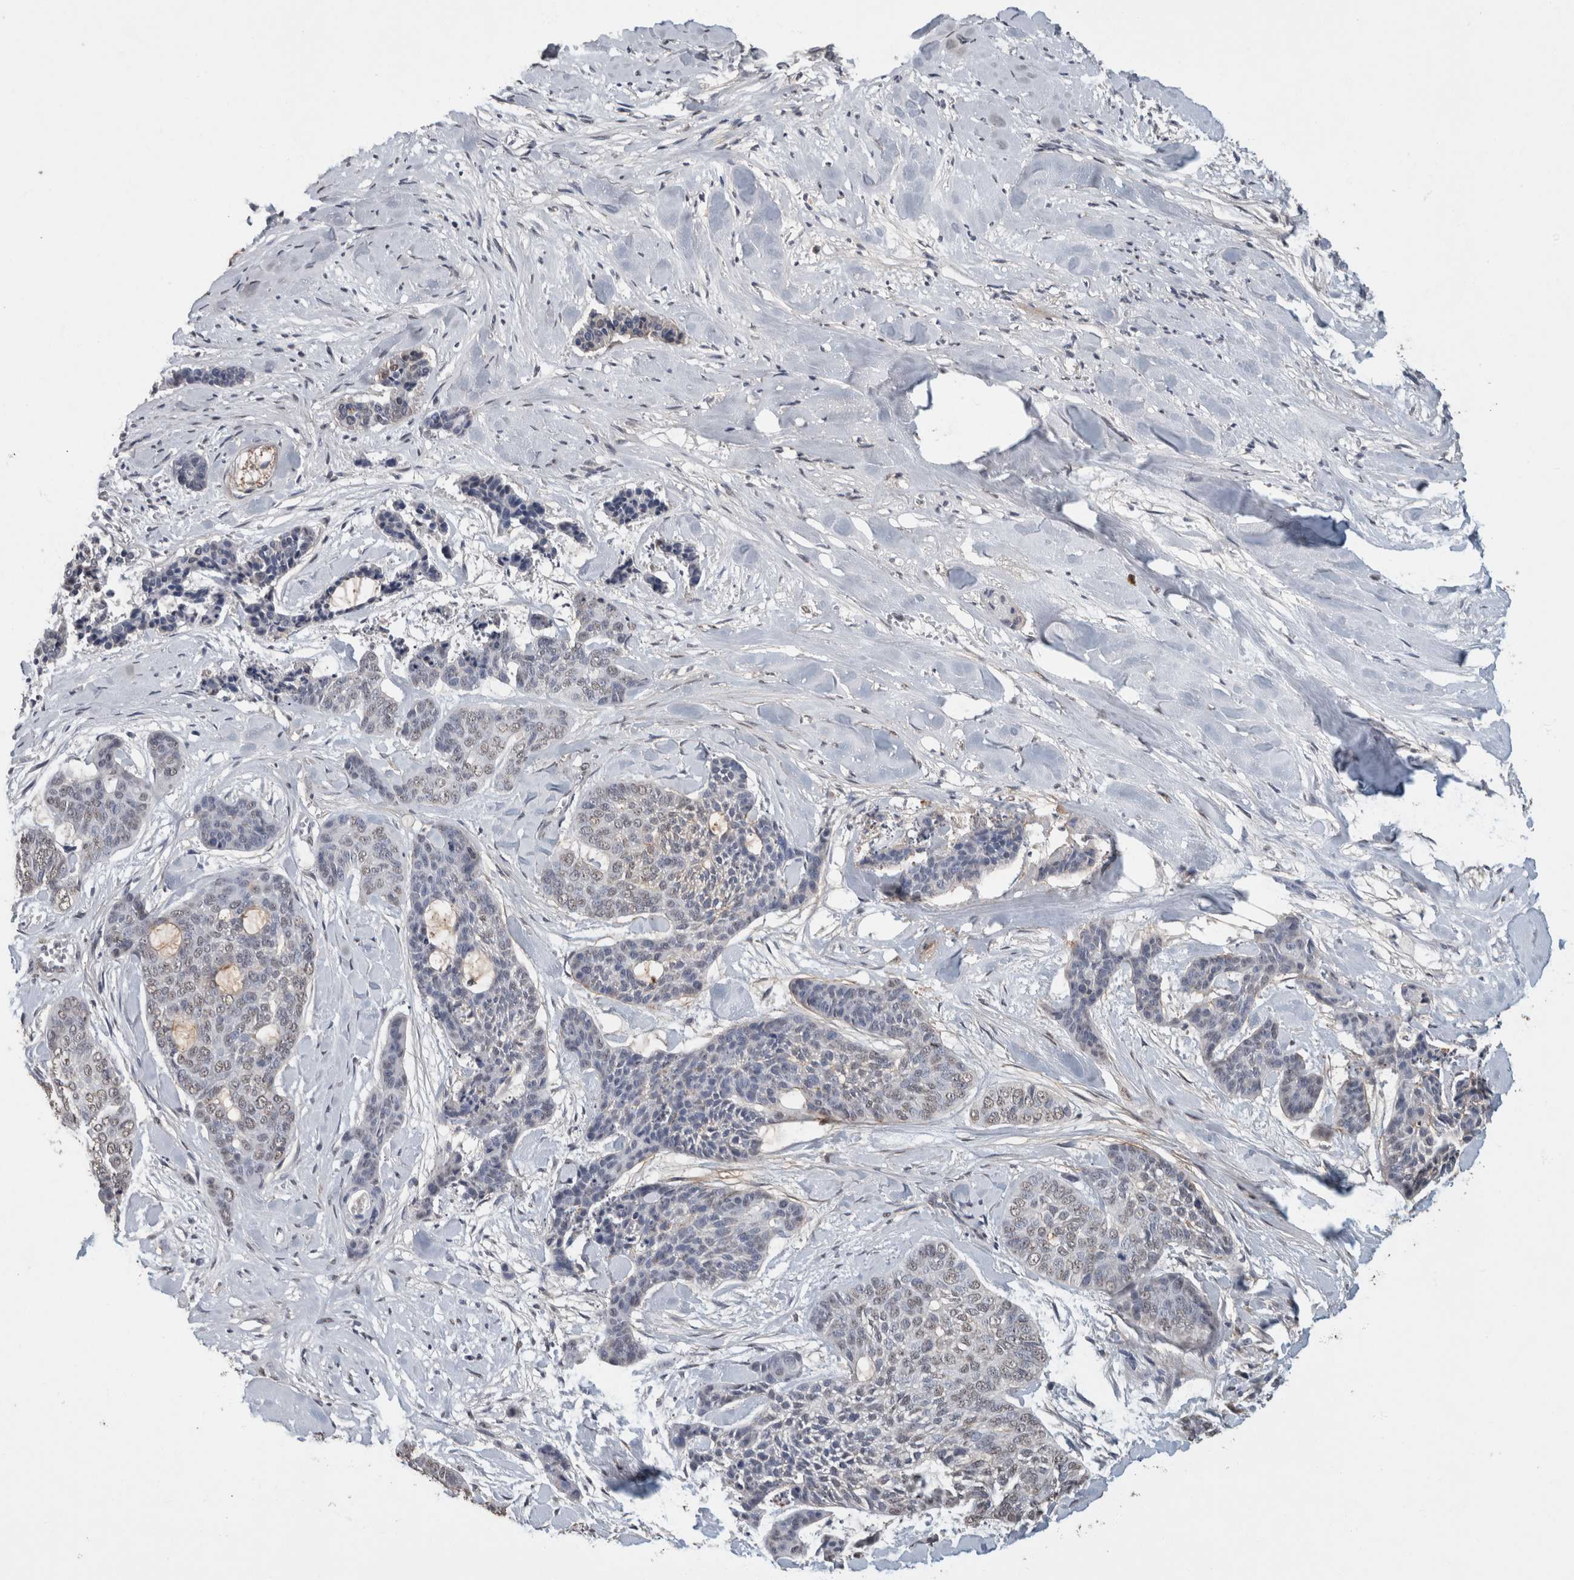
{"staining": {"intensity": "negative", "quantity": "none", "location": "none"}, "tissue": "skin cancer", "cell_type": "Tumor cells", "image_type": "cancer", "snomed": [{"axis": "morphology", "description": "Basal cell carcinoma"}, {"axis": "topography", "description": "Skin"}], "caption": "A histopathology image of basal cell carcinoma (skin) stained for a protein demonstrates no brown staining in tumor cells. (Stains: DAB immunohistochemistry (IHC) with hematoxylin counter stain, Microscopy: brightfield microscopy at high magnification).", "gene": "LTBP1", "patient": {"sex": "female", "age": 64}}